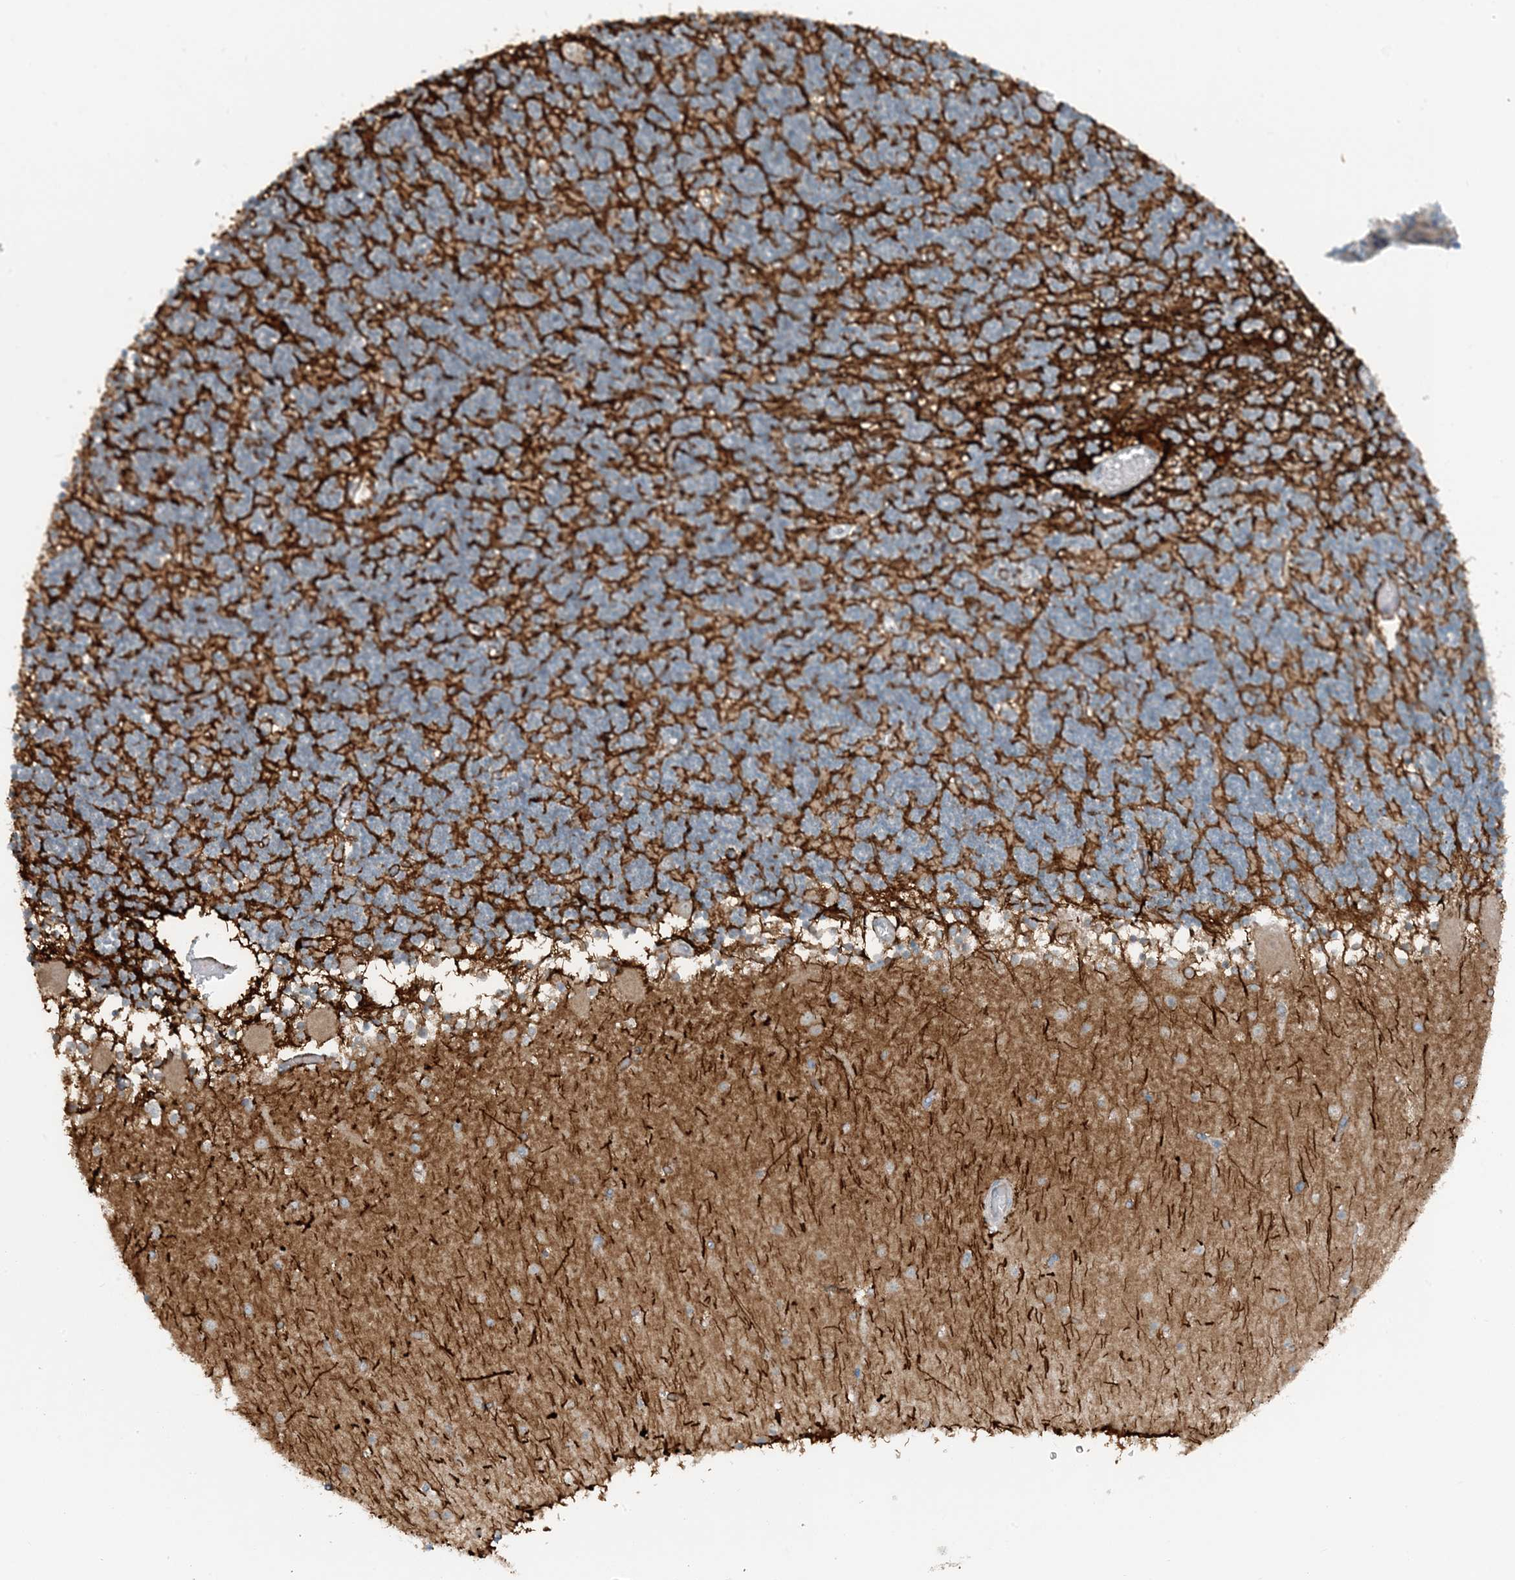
{"staining": {"intensity": "negative", "quantity": "none", "location": "none"}, "tissue": "cerebellum", "cell_type": "Cells in granular layer", "image_type": "normal", "snomed": [{"axis": "morphology", "description": "Normal tissue, NOS"}, {"axis": "topography", "description": "Cerebellum"}], "caption": "Immunohistochemical staining of benign human cerebellum exhibits no significant positivity in cells in granular layer.", "gene": "MITD1", "patient": {"sex": "female", "age": 28}}